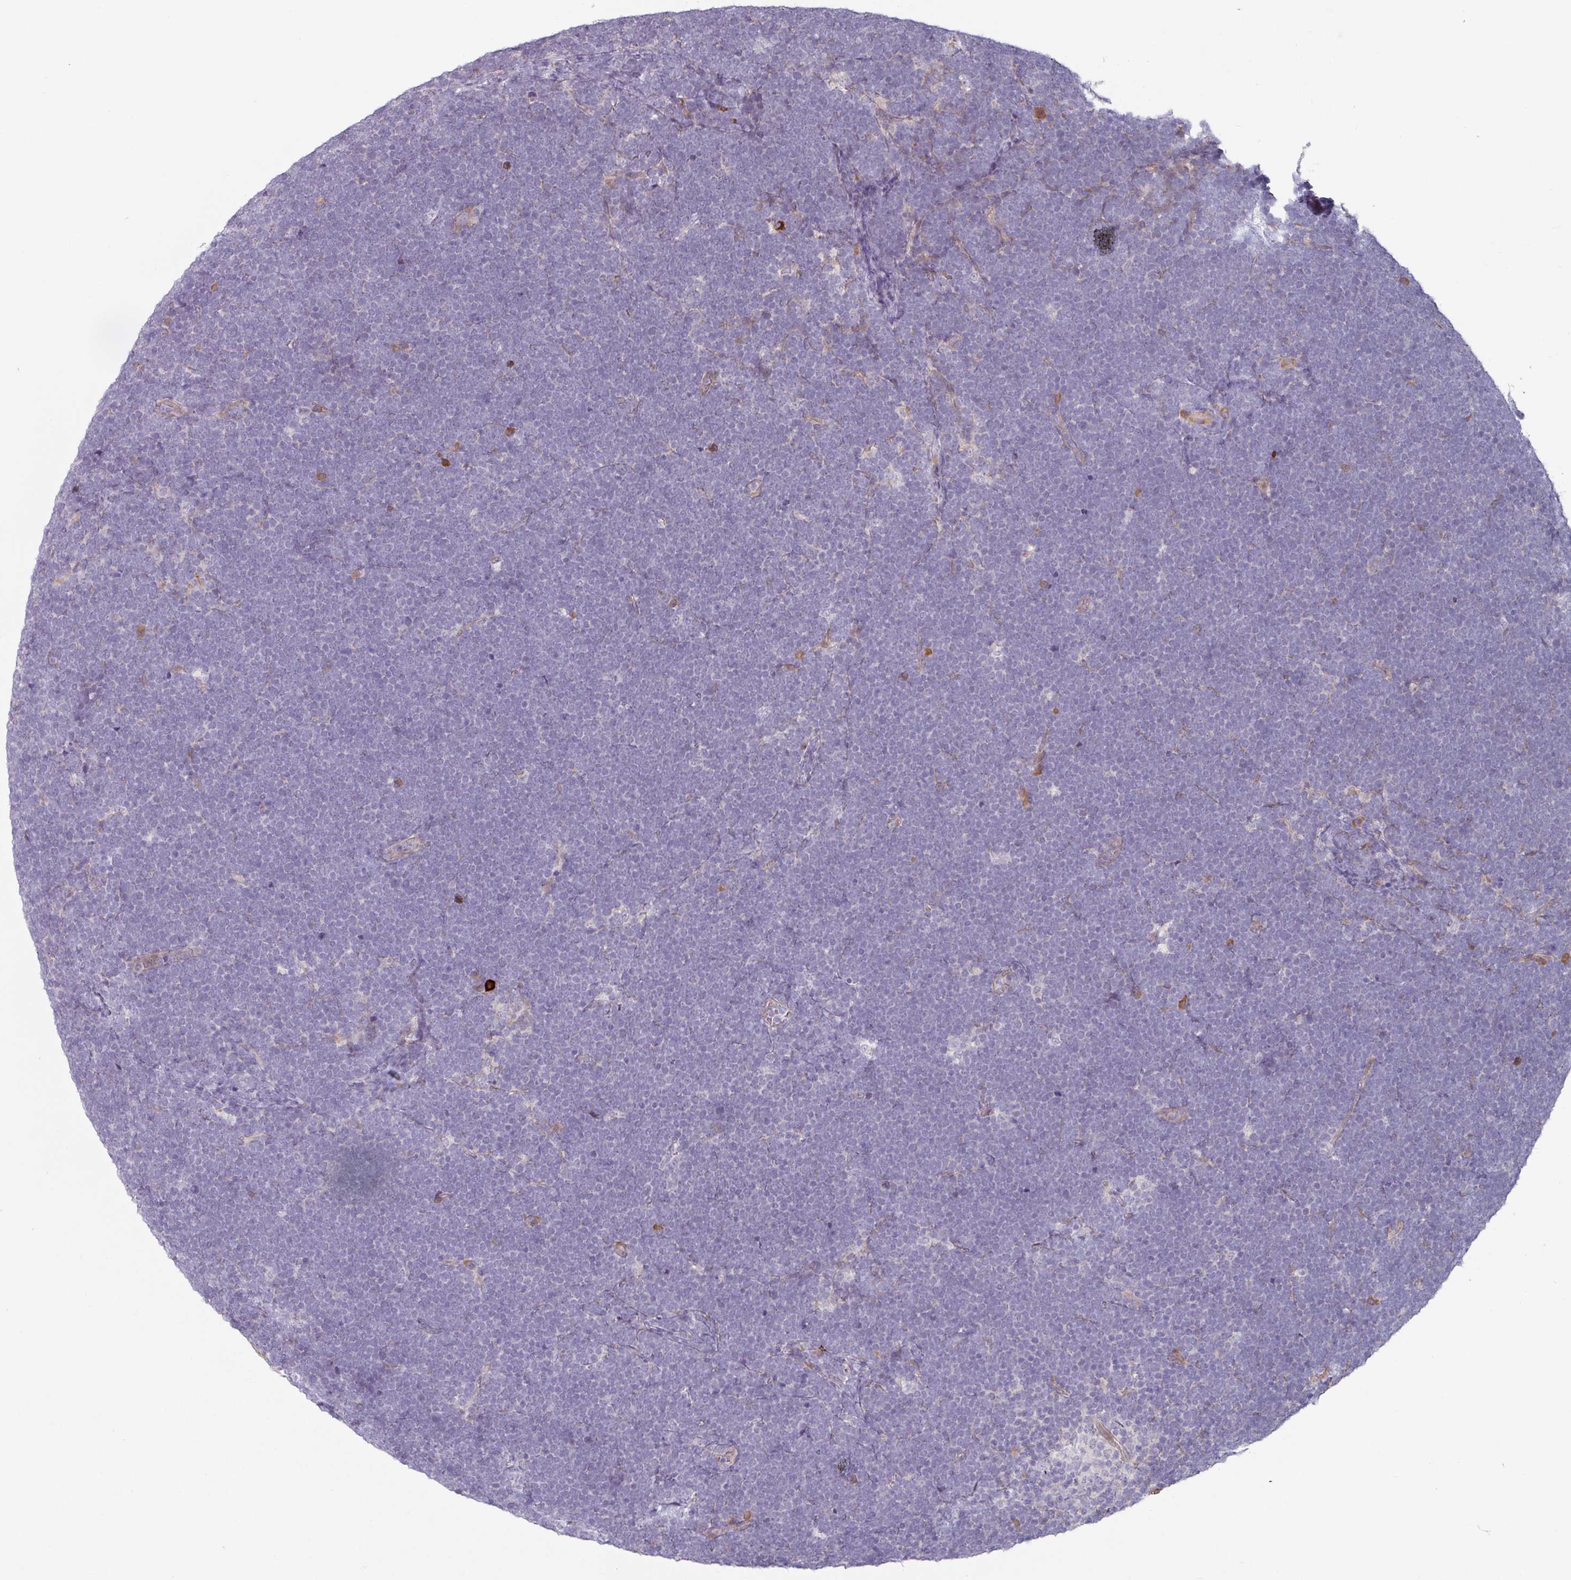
{"staining": {"intensity": "negative", "quantity": "none", "location": "none"}, "tissue": "lymphoma", "cell_type": "Tumor cells", "image_type": "cancer", "snomed": [{"axis": "morphology", "description": "Malignant lymphoma, non-Hodgkin's type, High grade"}, {"axis": "topography", "description": "Lymph node"}], "caption": "DAB immunohistochemical staining of human lymphoma displays no significant expression in tumor cells.", "gene": "CEP78", "patient": {"sex": "male", "age": 13}}